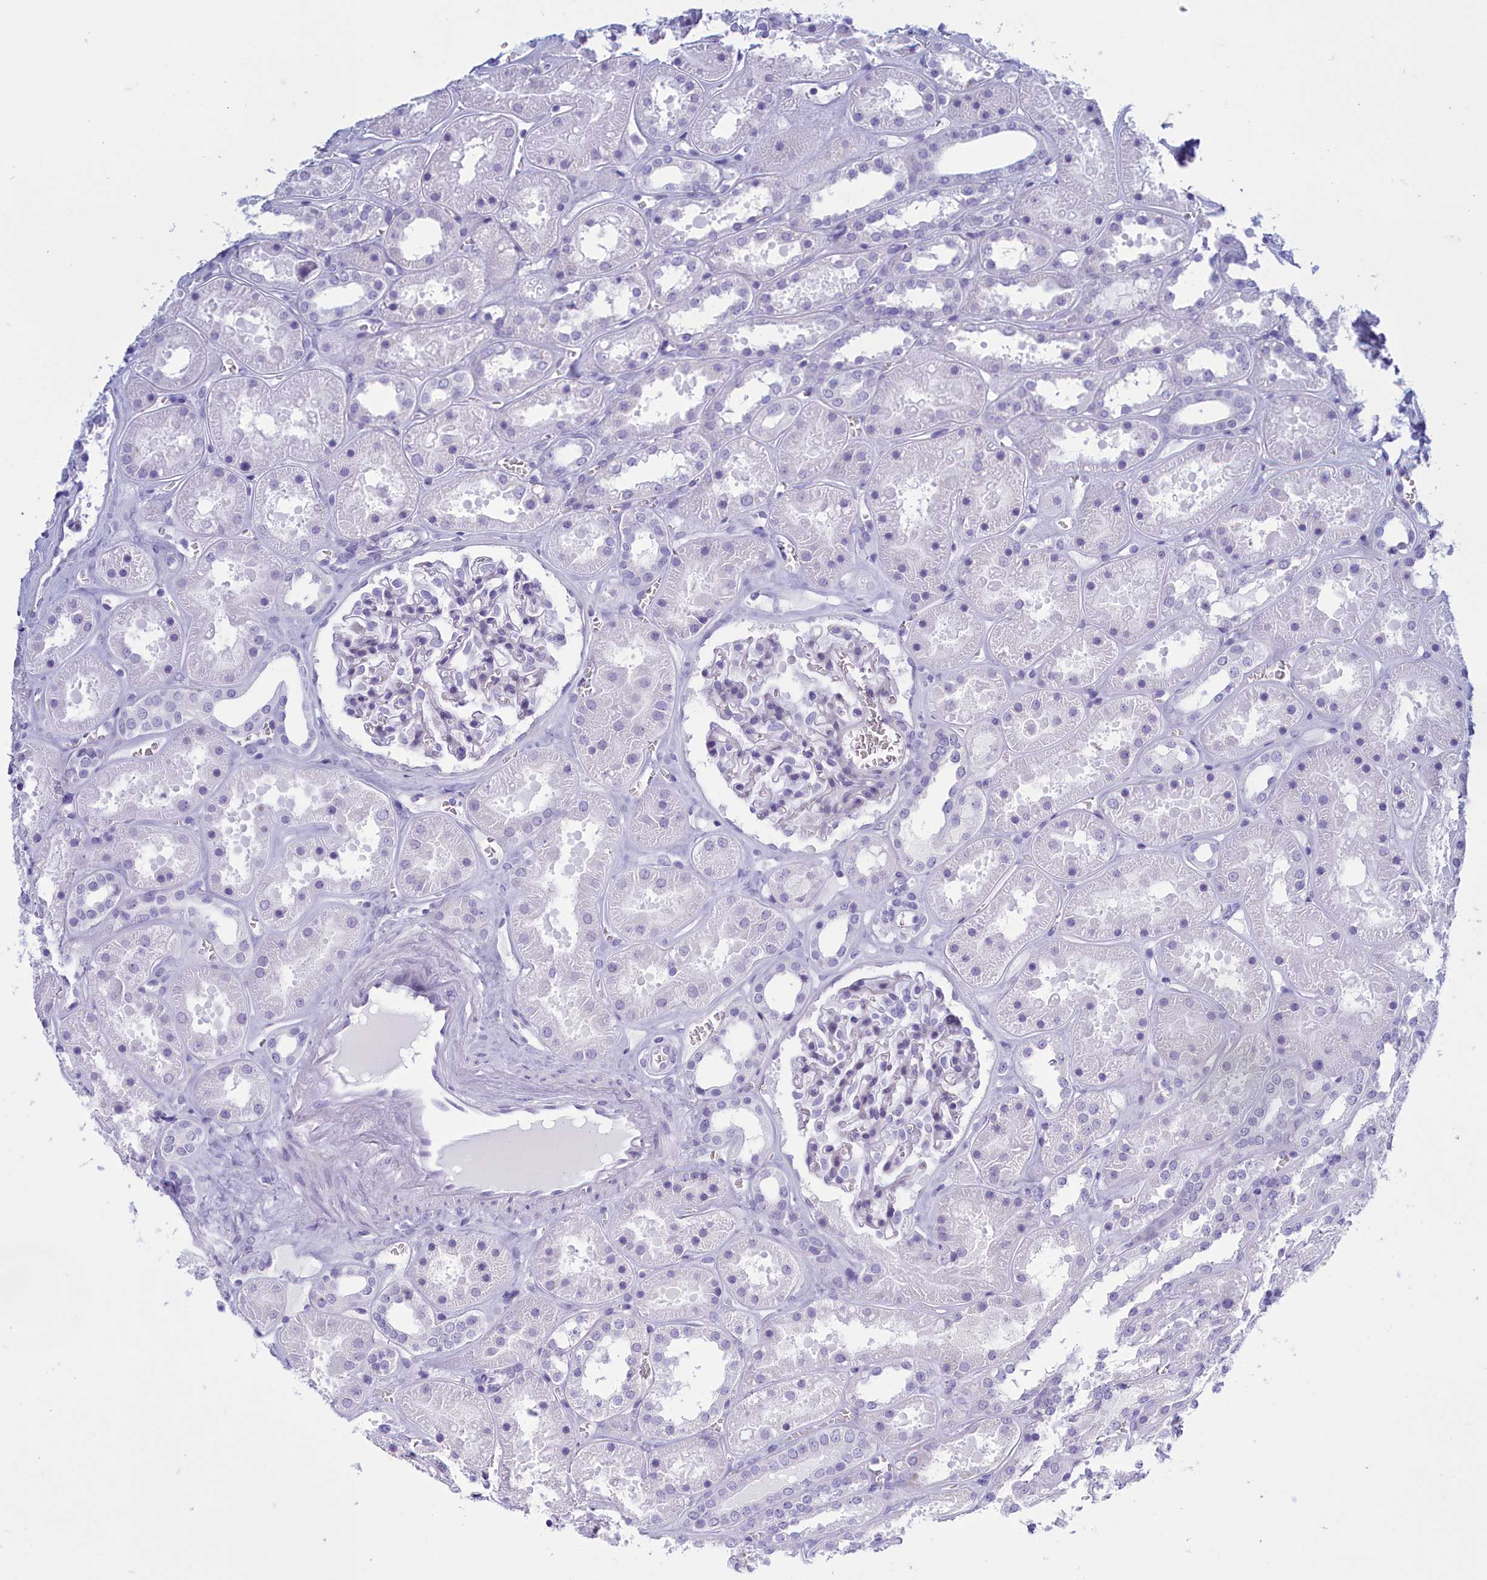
{"staining": {"intensity": "negative", "quantity": "none", "location": "none"}, "tissue": "kidney", "cell_type": "Cells in glomeruli", "image_type": "normal", "snomed": [{"axis": "morphology", "description": "Normal tissue, NOS"}, {"axis": "topography", "description": "Kidney"}], "caption": "IHC photomicrograph of unremarkable kidney: human kidney stained with DAB (3,3'-diaminobenzidine) exhibits no significant protein positivity in cells in glomeruli.", "gene": "TMEM97", "patient": {"sex": "female", "age": 41}}